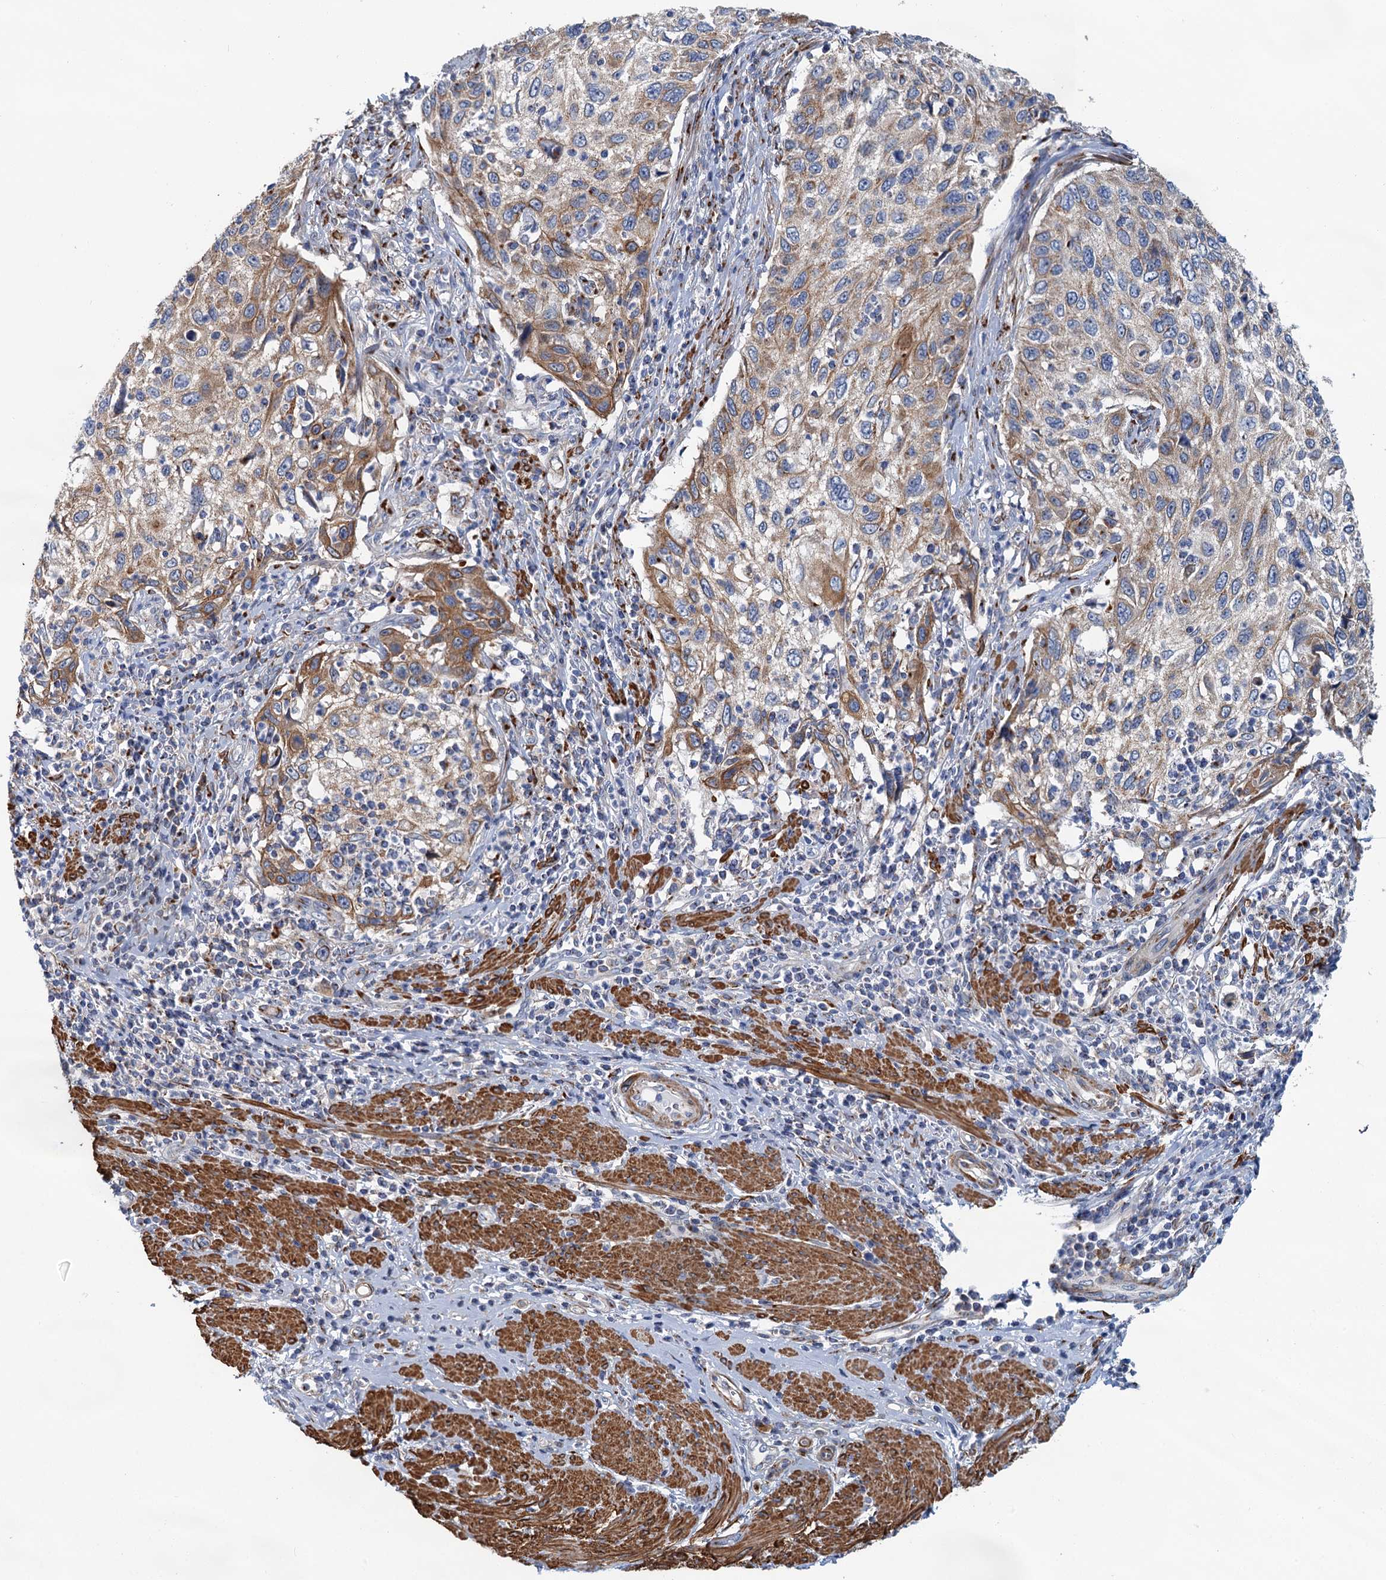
{"staining": {"intensity": "moderate", "quantity": "25%-75%", "location": "cytoplasmic/membranous"}, "tissue": "cervical cancer", "cell_type": "Tumor cells", "image_type": "cancer", "snomed": [{"axis": "morphology", "description": "Squamous cell carcinoma, NOS"}, {"axis": "topography", "description": "Cervix"}], "caption": "Cervical cancer (squamous cell carcinoma) stained for a protein (brown) demonstrates moderate cytoplasmic/membranous positive positivity in approximately 25%-75% of tumor cells.", "gene": "BET1L", "patient": {"sex": "female", "age": 70}}